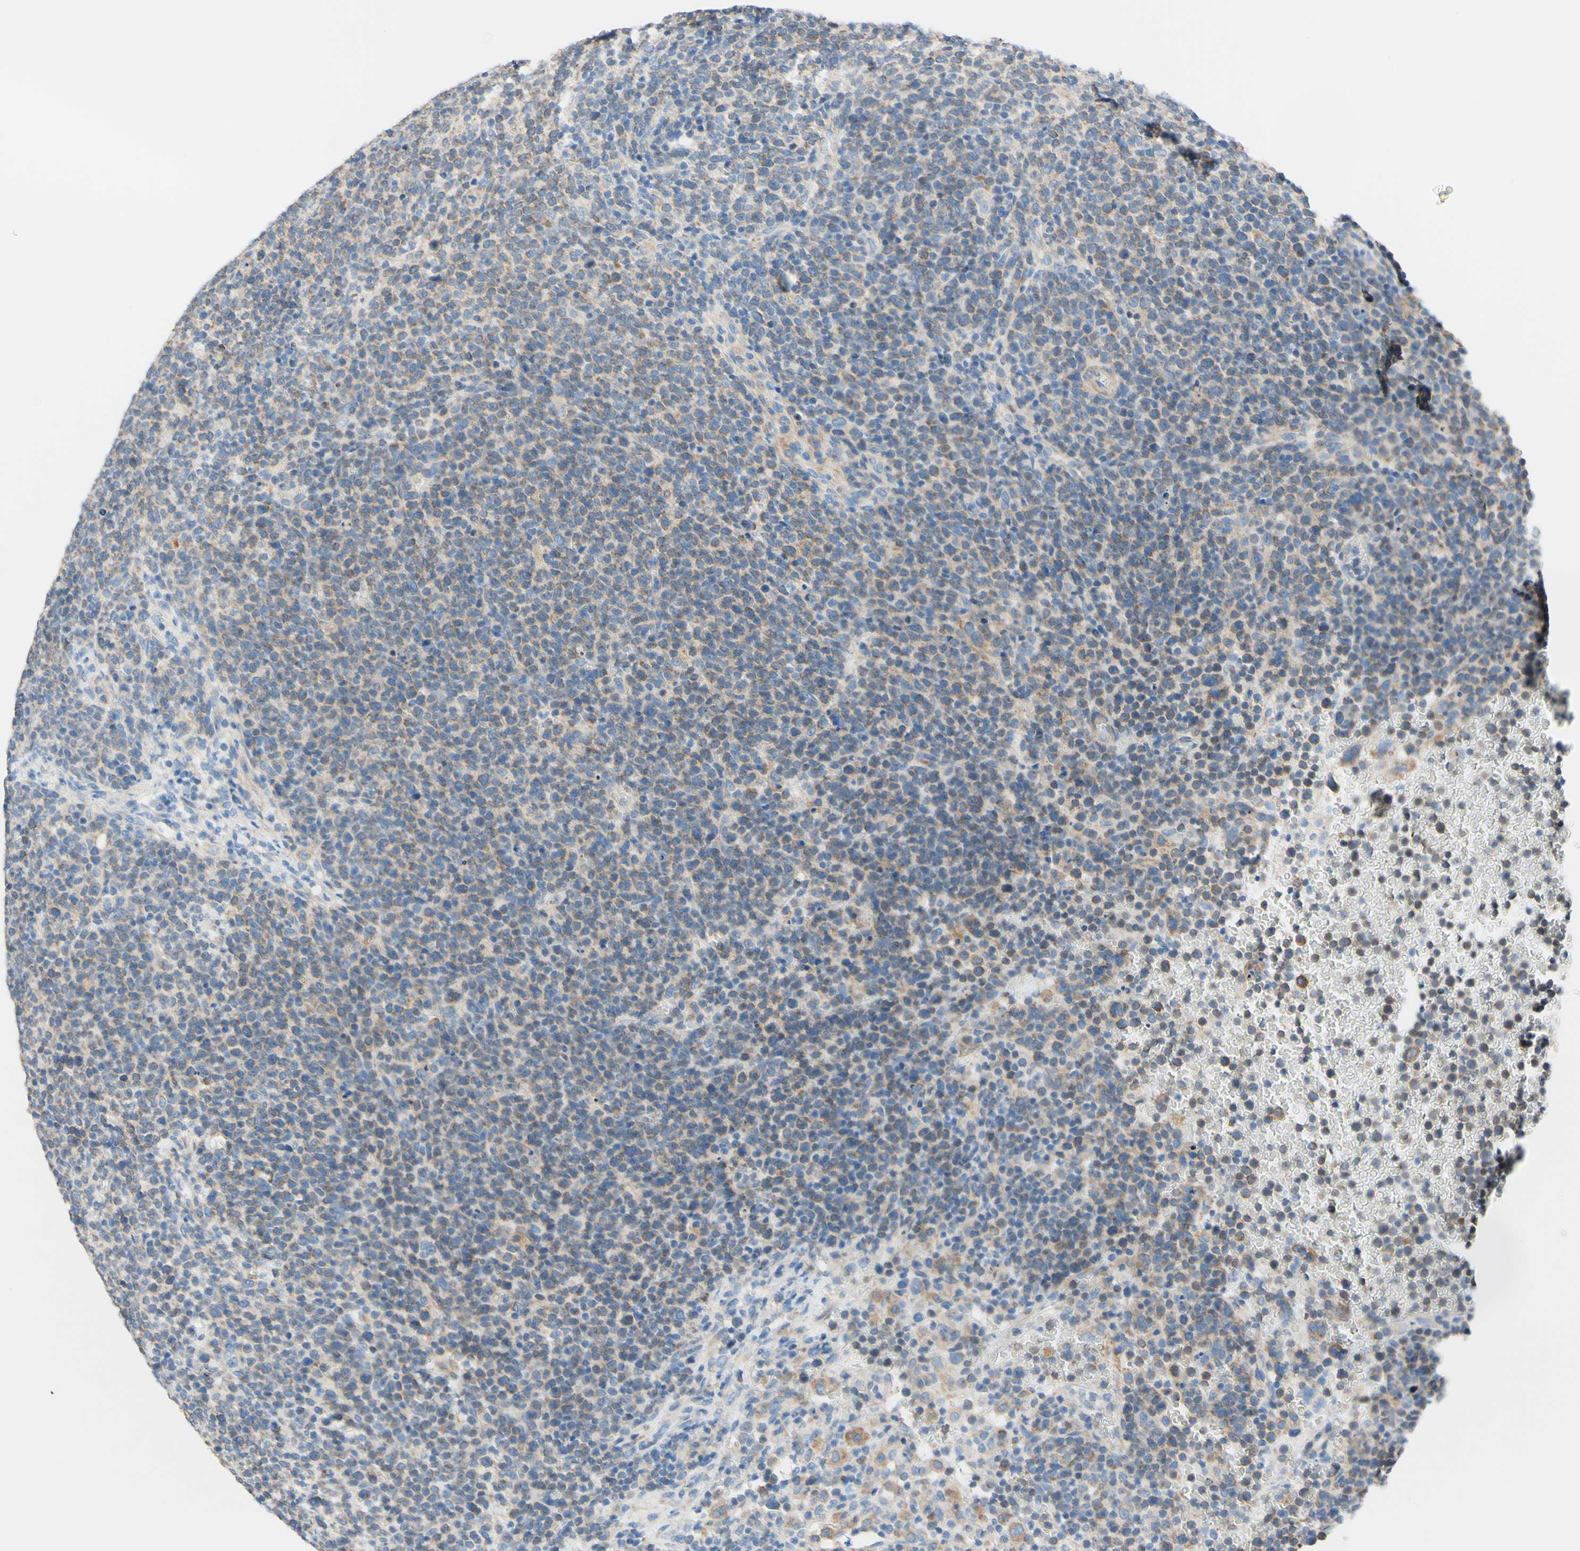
{"staining": {"intensity": "weak", "quantity": "<25%", "location": "cytoplasmic/membranous"}, "tissue": "lymphoma", "cell_type": "Tumor cells", "image_type": "cancer", "snomed": [{"axis": "morphology", "description": "Malignant lymphoma, non-Hodgkin's type, High grade"}, {"axis": "topography", "description": "Lymph node"}], "caption": "This is an immunohistochemistry (IHC) histopathology image of lymphoma. There is no positivity in tumor cells.", "gene": "RETREG2", "patient": {"sex": "male", "age": 61}}